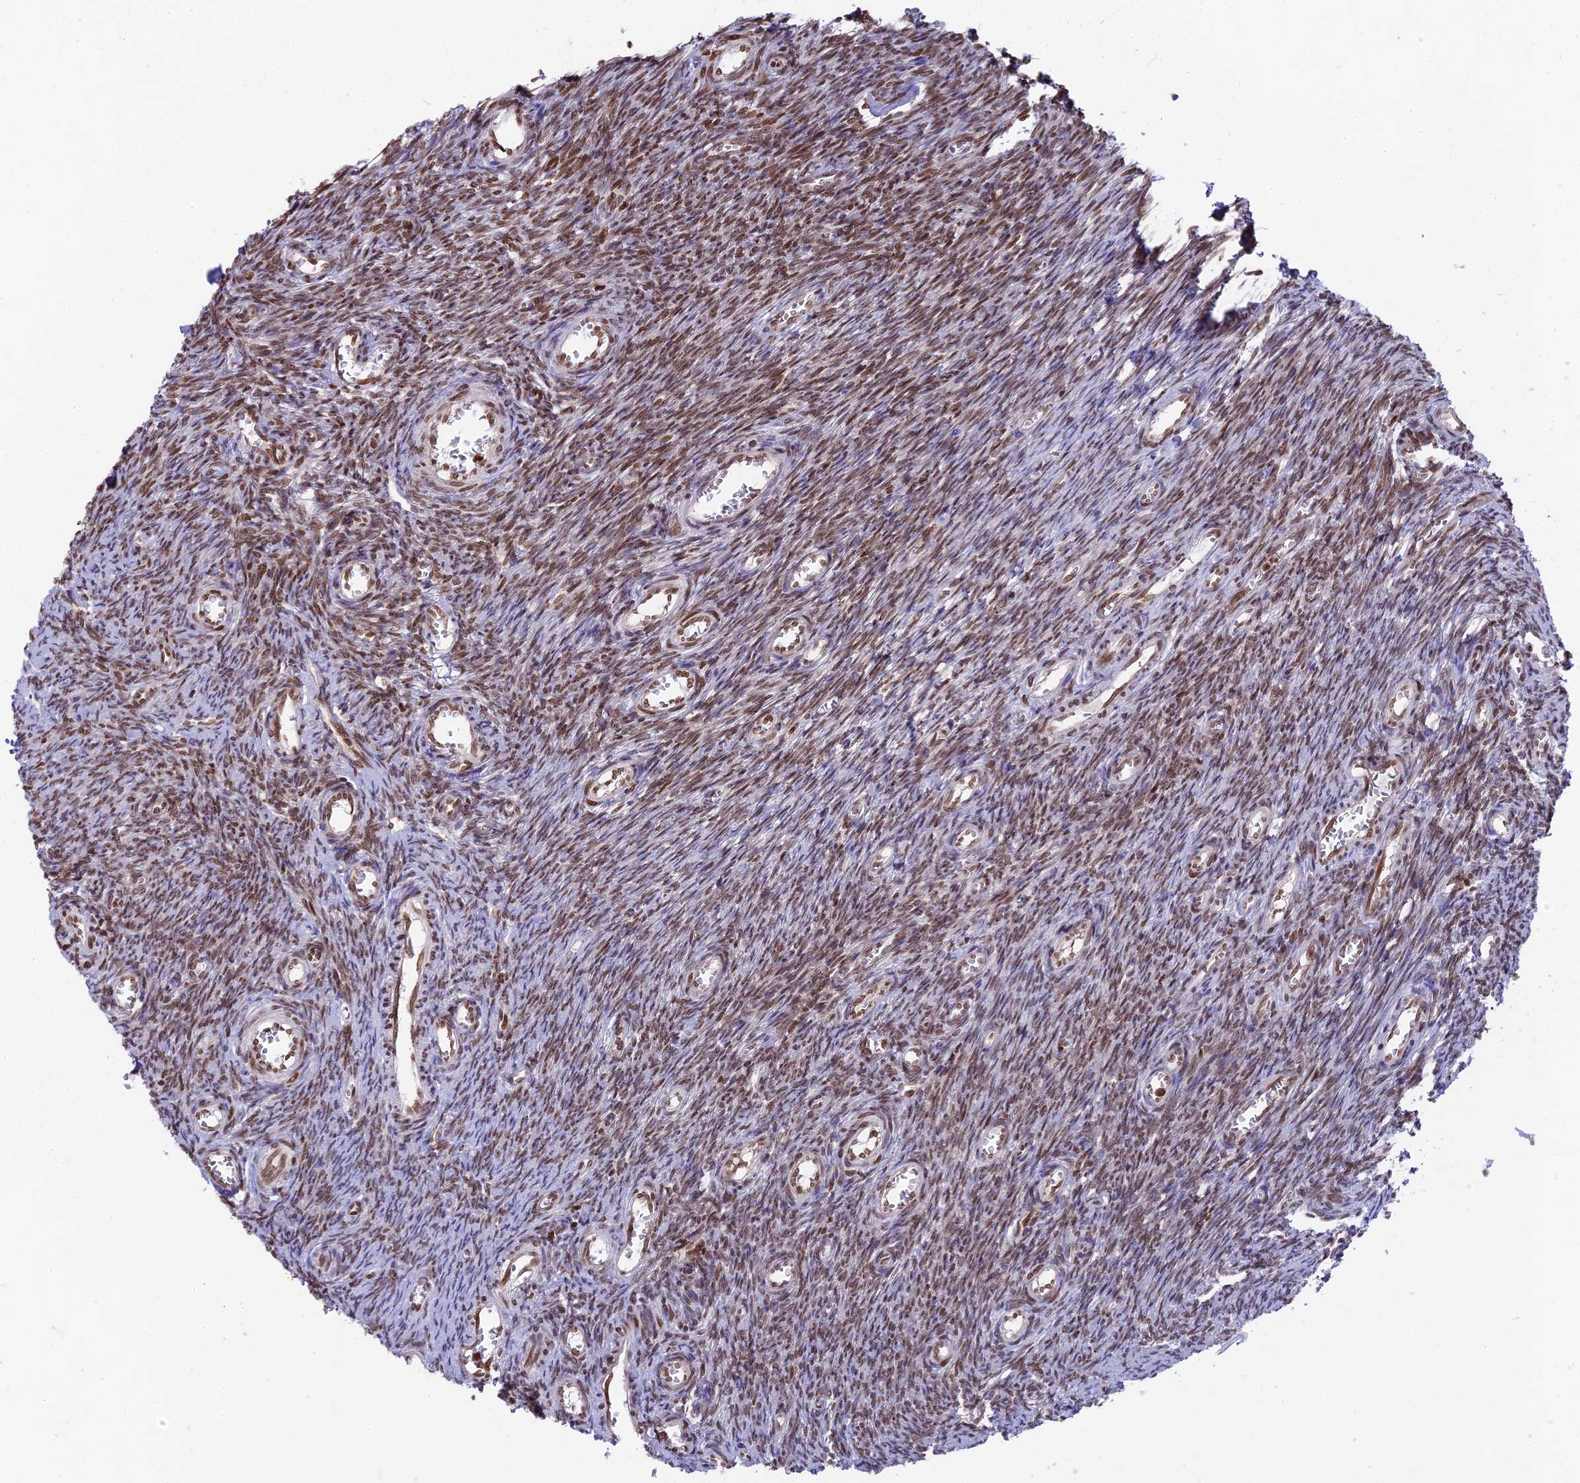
{"staining": {"intensity": "moderate", "quantity": ">75%", "location": "nuclear"}, "tissue": "ovary", "cell_type": "Follicle cells", "image_type": "normal", "snomed": [{"axis": "morphology", "description": "Normal tissue, NOS"}, {"axis": "topography", "description": "Ovary"}], "caption": "Moderate nuclear expression for a protein is appreciated in about >75% of follicle cells of benign ovary using immunohistochemistry.", "gene": "TET2", "patient": {"sex": "female", "age": 44}}